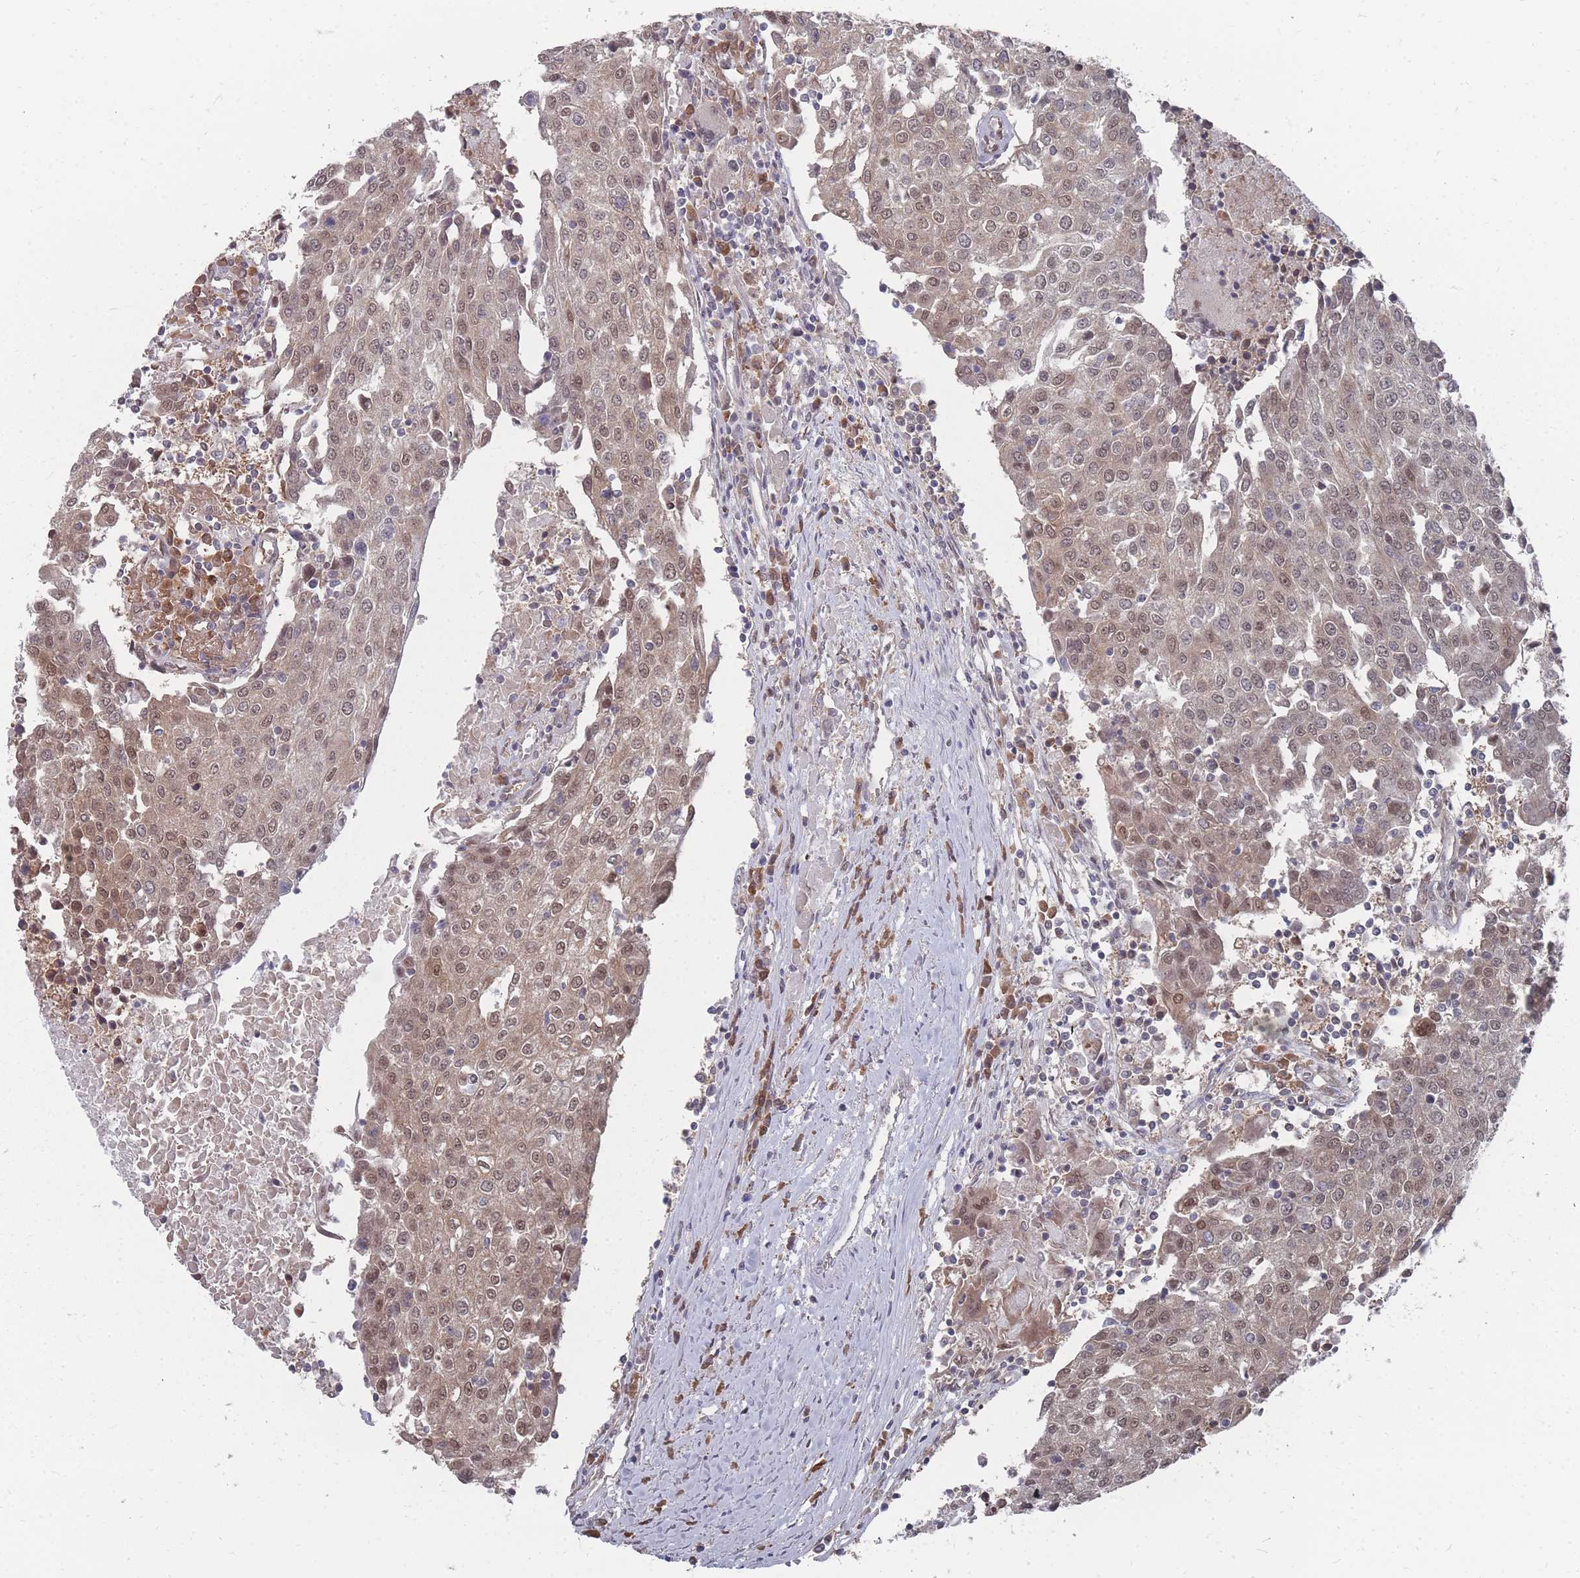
{"staining": {"intensity": "moderate", "quantity": "25%-75%", "location": "cytoplasmic/membranous,nuclear"}, "tissue": "urothelial cancer", "cell_type": "Tumor cells", "image_type": "cancer", "snomed": [{"axis": "morphology", "description": "Urothelial carcinoma, High grade"}, {"axis": "topography", "description": "Urinary bladder"}], "caption": "The image shows immunohistochemical staining of urothelial cancer. There is moderate cytoplasmic/membranous and nuclear staining is present in approximately 25%-75% of tumor cells.", "gene": "NKD1", "patient": {"sex": "female", "age": 85}}